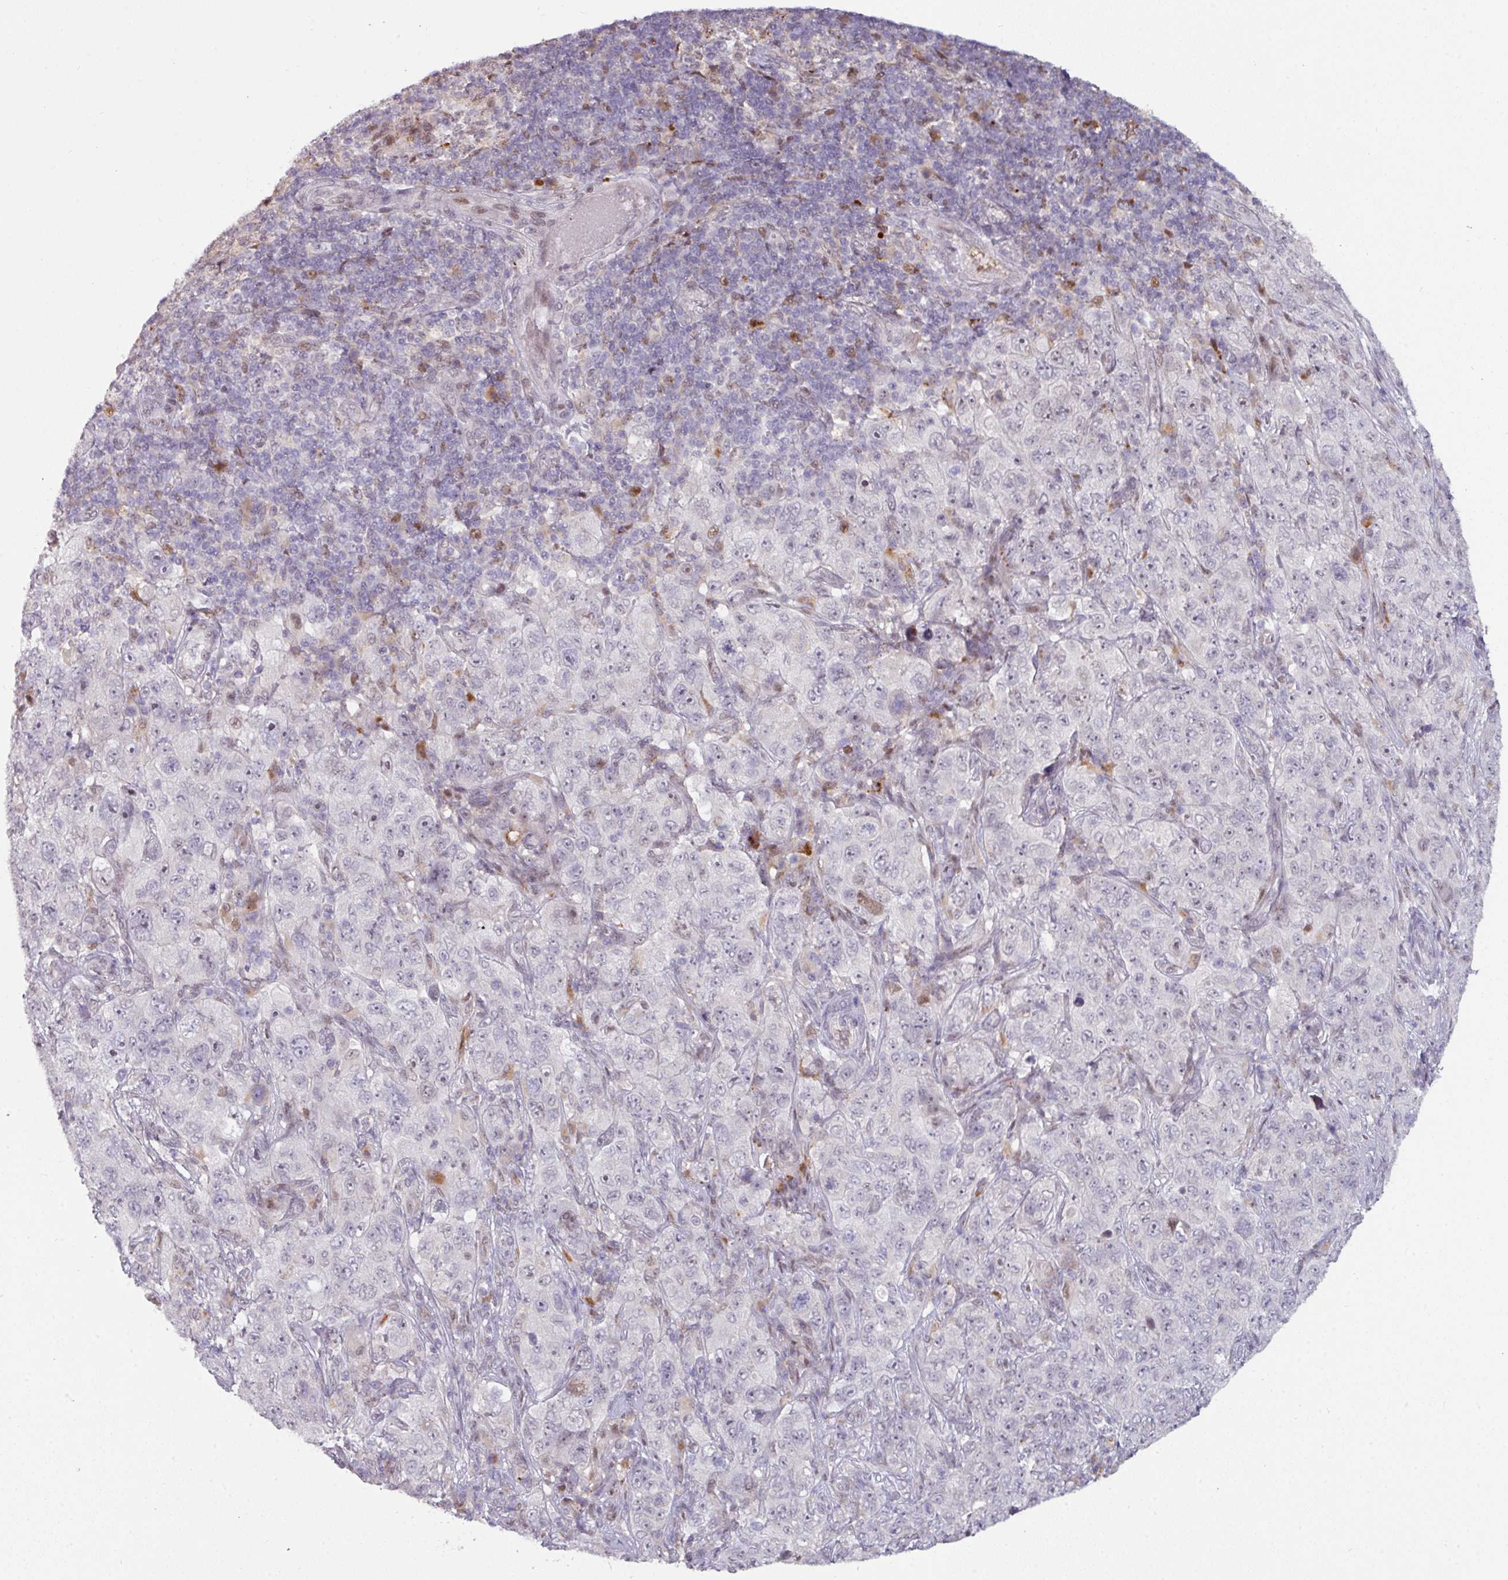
{"staining": {"intensity": "negative", "quantity": "none", "location": "none"}, "tissue": "pancreatic cancer", "cell_type": "Tumor cells", "image_type": "cancer", "snomed": [{"axis": "morphology", "description": "Adenocarcinoma, NOS"}, {"axis": "topography", "description": "Pancreas"}], "caption": "Adenocarcinoma (pancreatic) was stained to show a protein in brown. There is no significant staining in tumor cells.", "gene": "SWSAP1", "patient": {"sex": "male", "age": 68}}